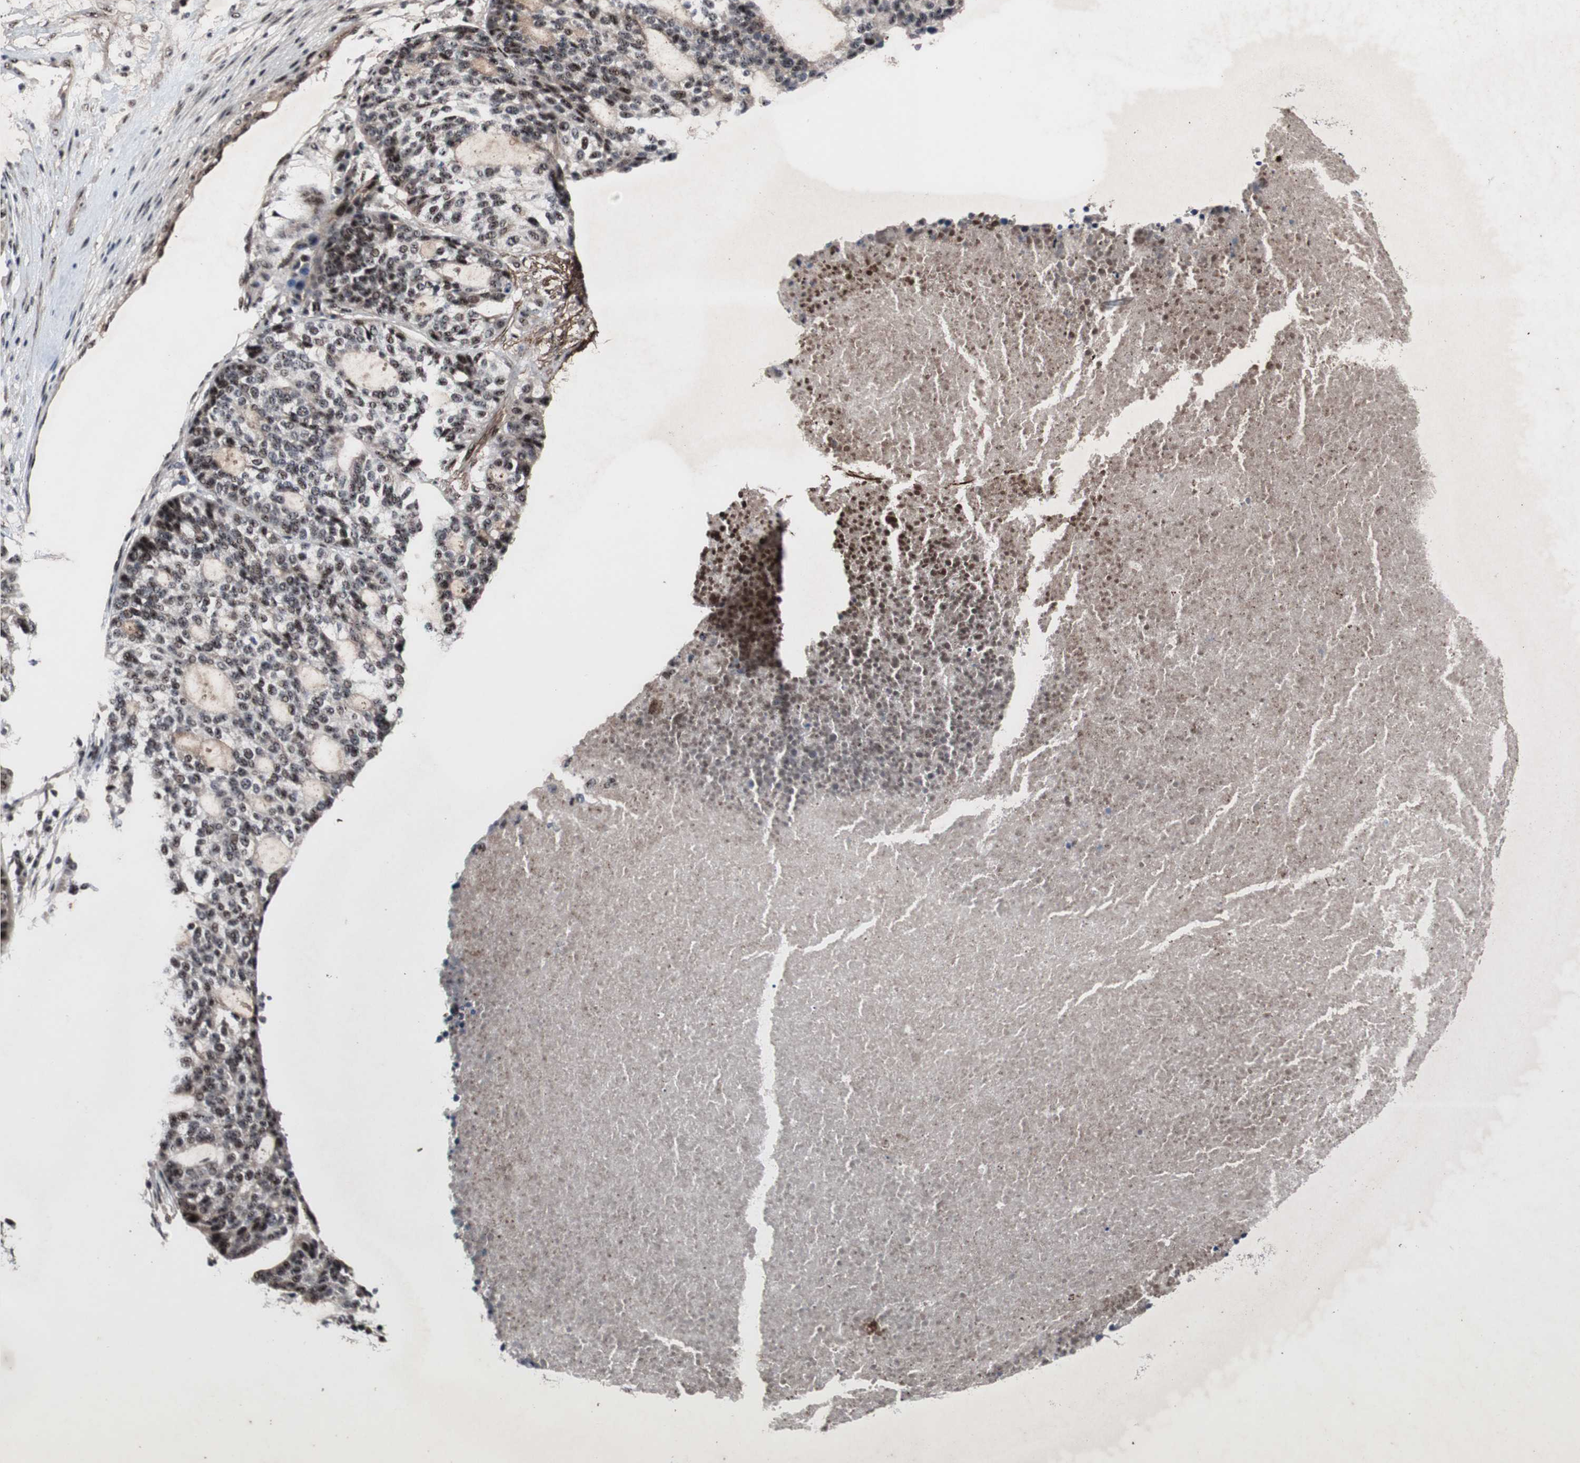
{"staining": {"intensity": "weak", "quantity": "25%-75%", "location": "nuclear"}, "tissue": "ovarian cancer", "cell_type": "Tumor cells", "image_type": "cancer", "snomed": [{"axis": "morphology", "description": "Cystadenocarcinoma, serous, NOS"}, {"axis": "topography", "description": "Ovary"}], "caption": "Protein staining shows weak nuclear positivity in approximately 25%-75% of tumor cells in ovarian cancer (serous cystadenocarcinoma).", "gene": "SOX7", "patient": {"sex": "female", "age": 59}}